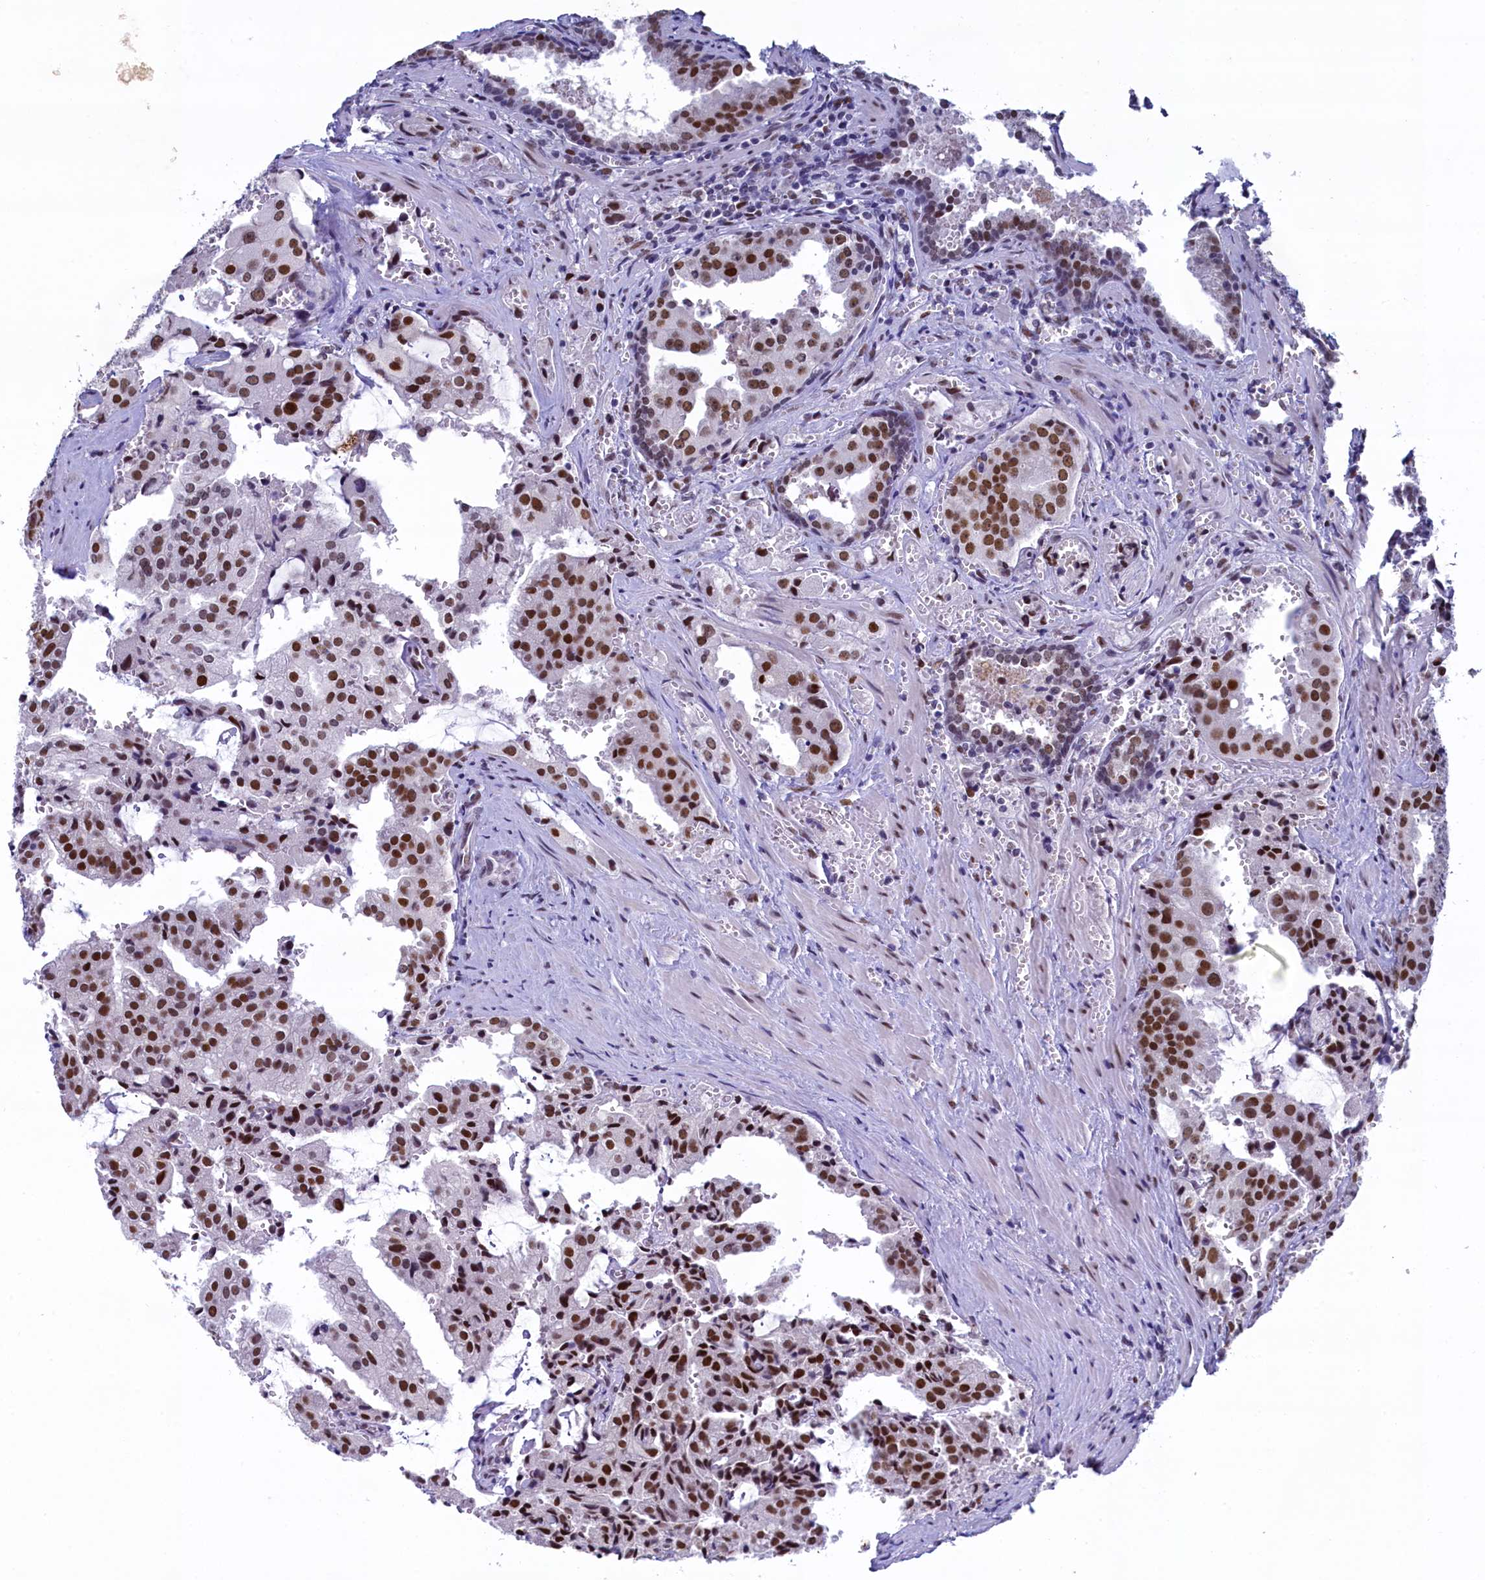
{"staining": {"intensity": "moderate", "quantity": ">75%", "location": "nuclear"}, "tissue": "prostate cancer", "cell_type": "Tumor cells", "image_type": "cancer", "snomed": [{"axis": "morphology", "description": "Adenocarcinoma, High grade"}, {"axis": "topography", "description": "Prostate"}], "caption": "Prostate cancer stained with a protein marker shows moderate staining in tumor cells.", "gene": "SUGP2", "patient": {"sex": "male", "age": 68}}